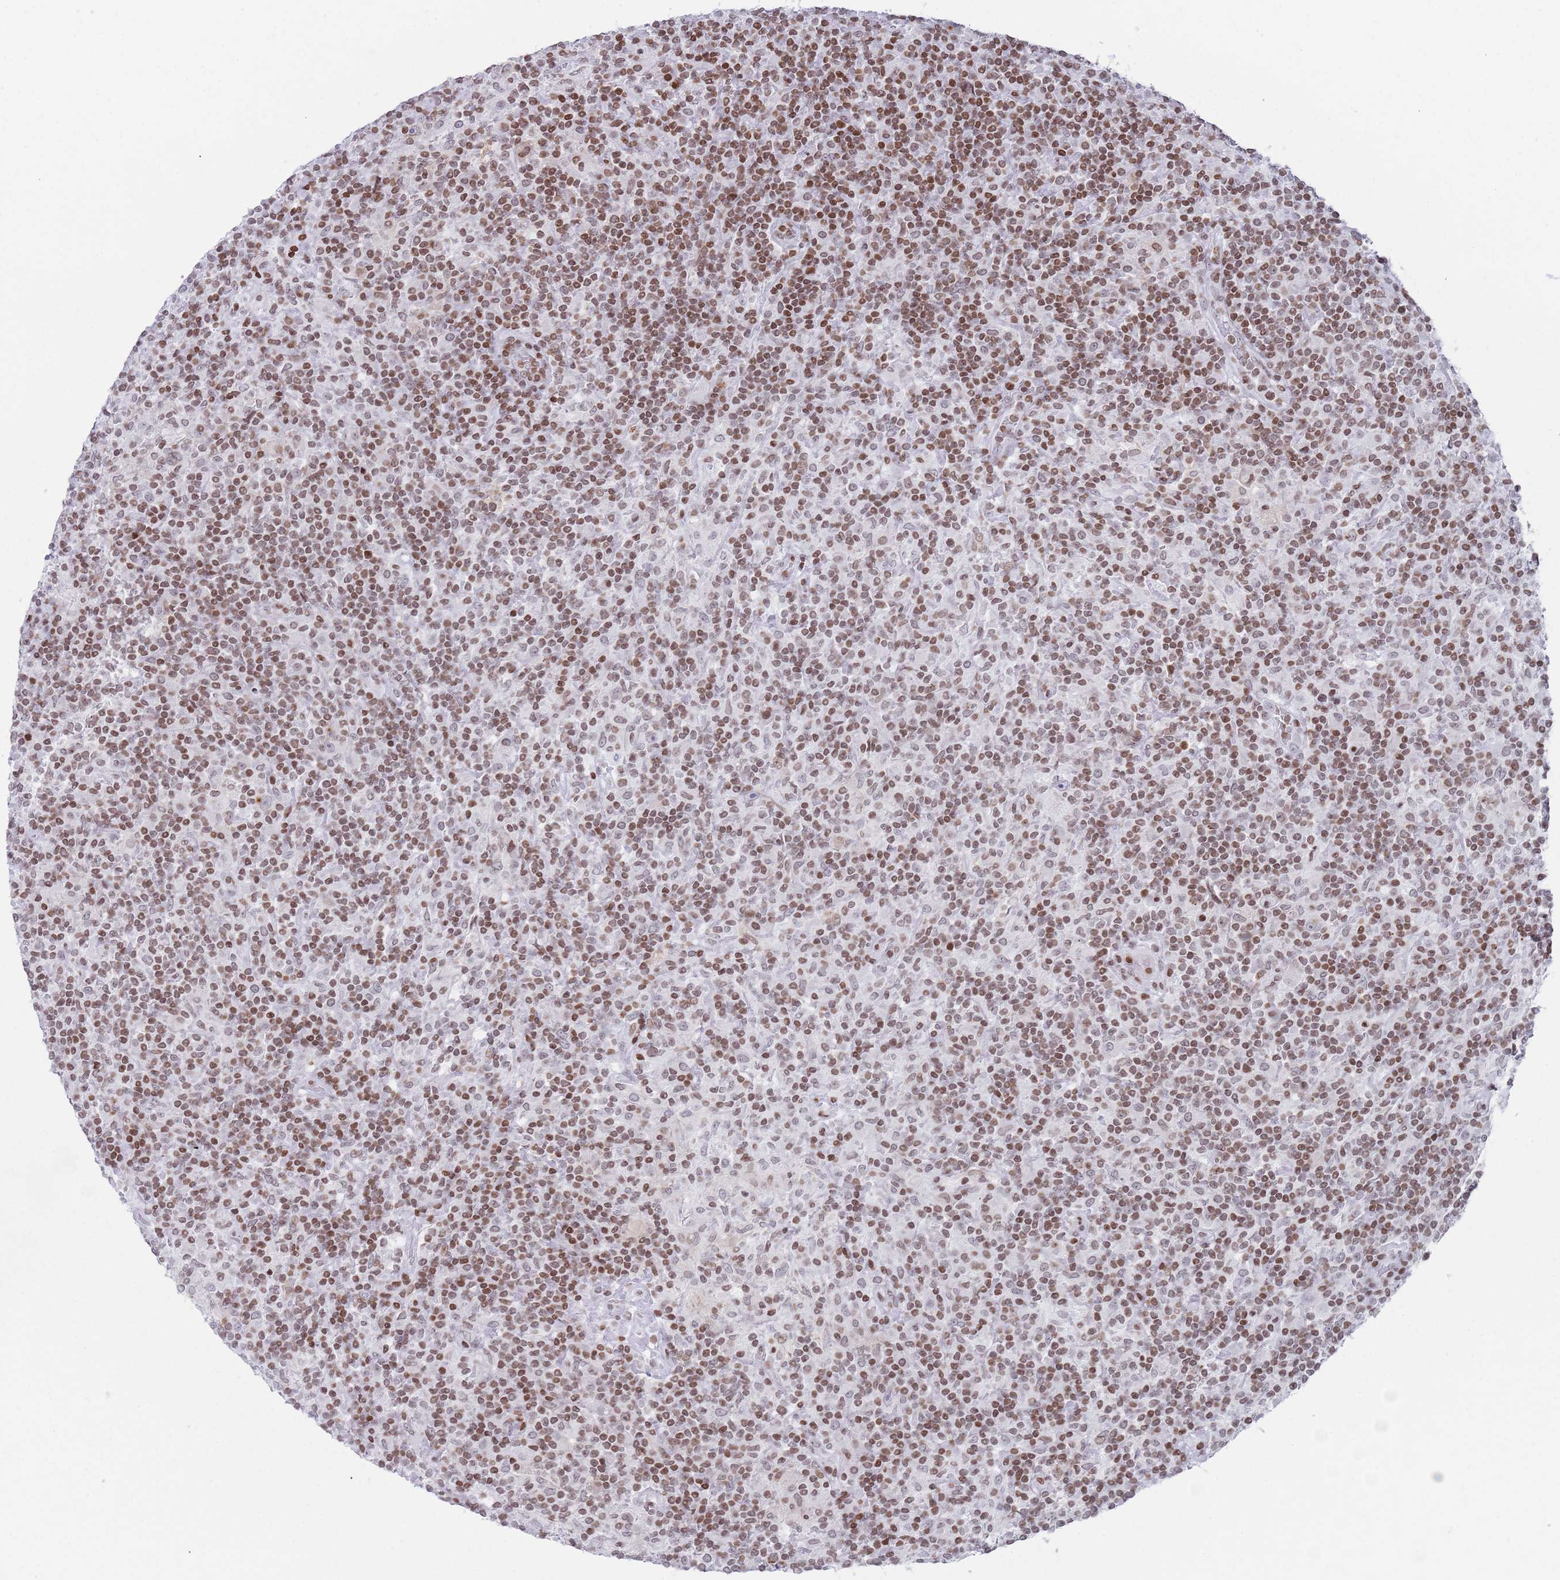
{"staining": {"intensity": "weak", "quantity": "<25%", "location": "nuclear"}, "tissue": "lymphoma", "cell_type": "Tumor cells", "image_type": "cancer", "snomed": [{"axis": "morphology", "description": "Hodgkin's disease, NOS"}, {"axis": "topography", "description": "Lymph node"}], "caption": "Lymphoma stained for a protein using immunohistochemistry shows no expression tumor cells.", "gene": "HDAC8", "patient": {"sex": "male", "age": 70}}